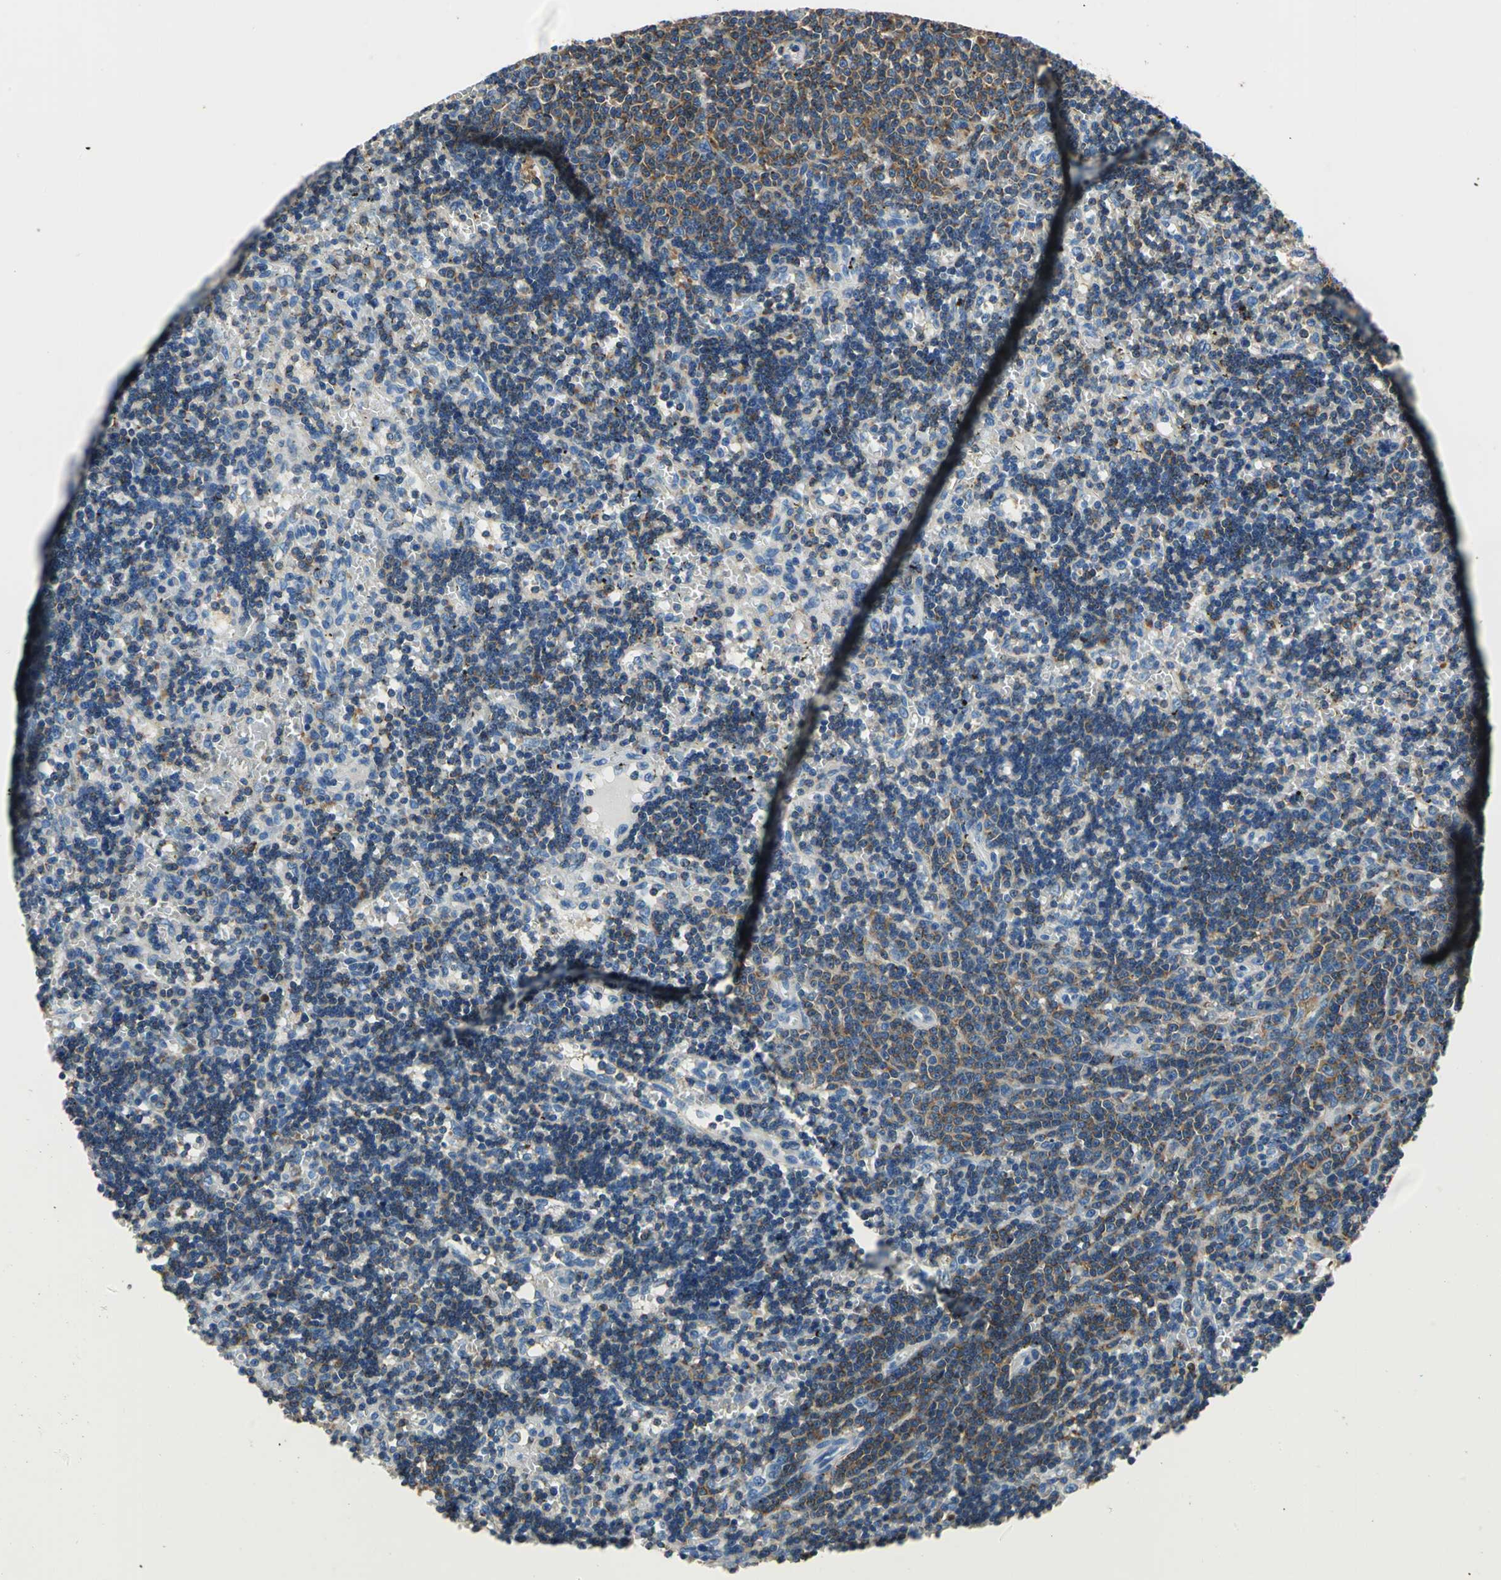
{"staining": {"intensity": "moderate", "quantity": "25%-75%", "location": "cytoplasmic/membranous"}, "tissue": "lymphoma", "cell_type": "Tumor cells", "image_type": "cancer", "snomed": [{"axis": "morphology", "description": "Malignant lymphoma, non-Hodgkin's type, Low grade"}, {"axis": "topography", "description": "Spleen"}], "caption": "Protein expression analysis of low-grade malignant lymphoma, non-Hodgkin's type demonstrates moderate cytoplasmic/membranous positivity in approximately 25%-75% of tumor cells.", "gene": "SEPTIN6", "patient": {"sex": "male", "age": 60}}